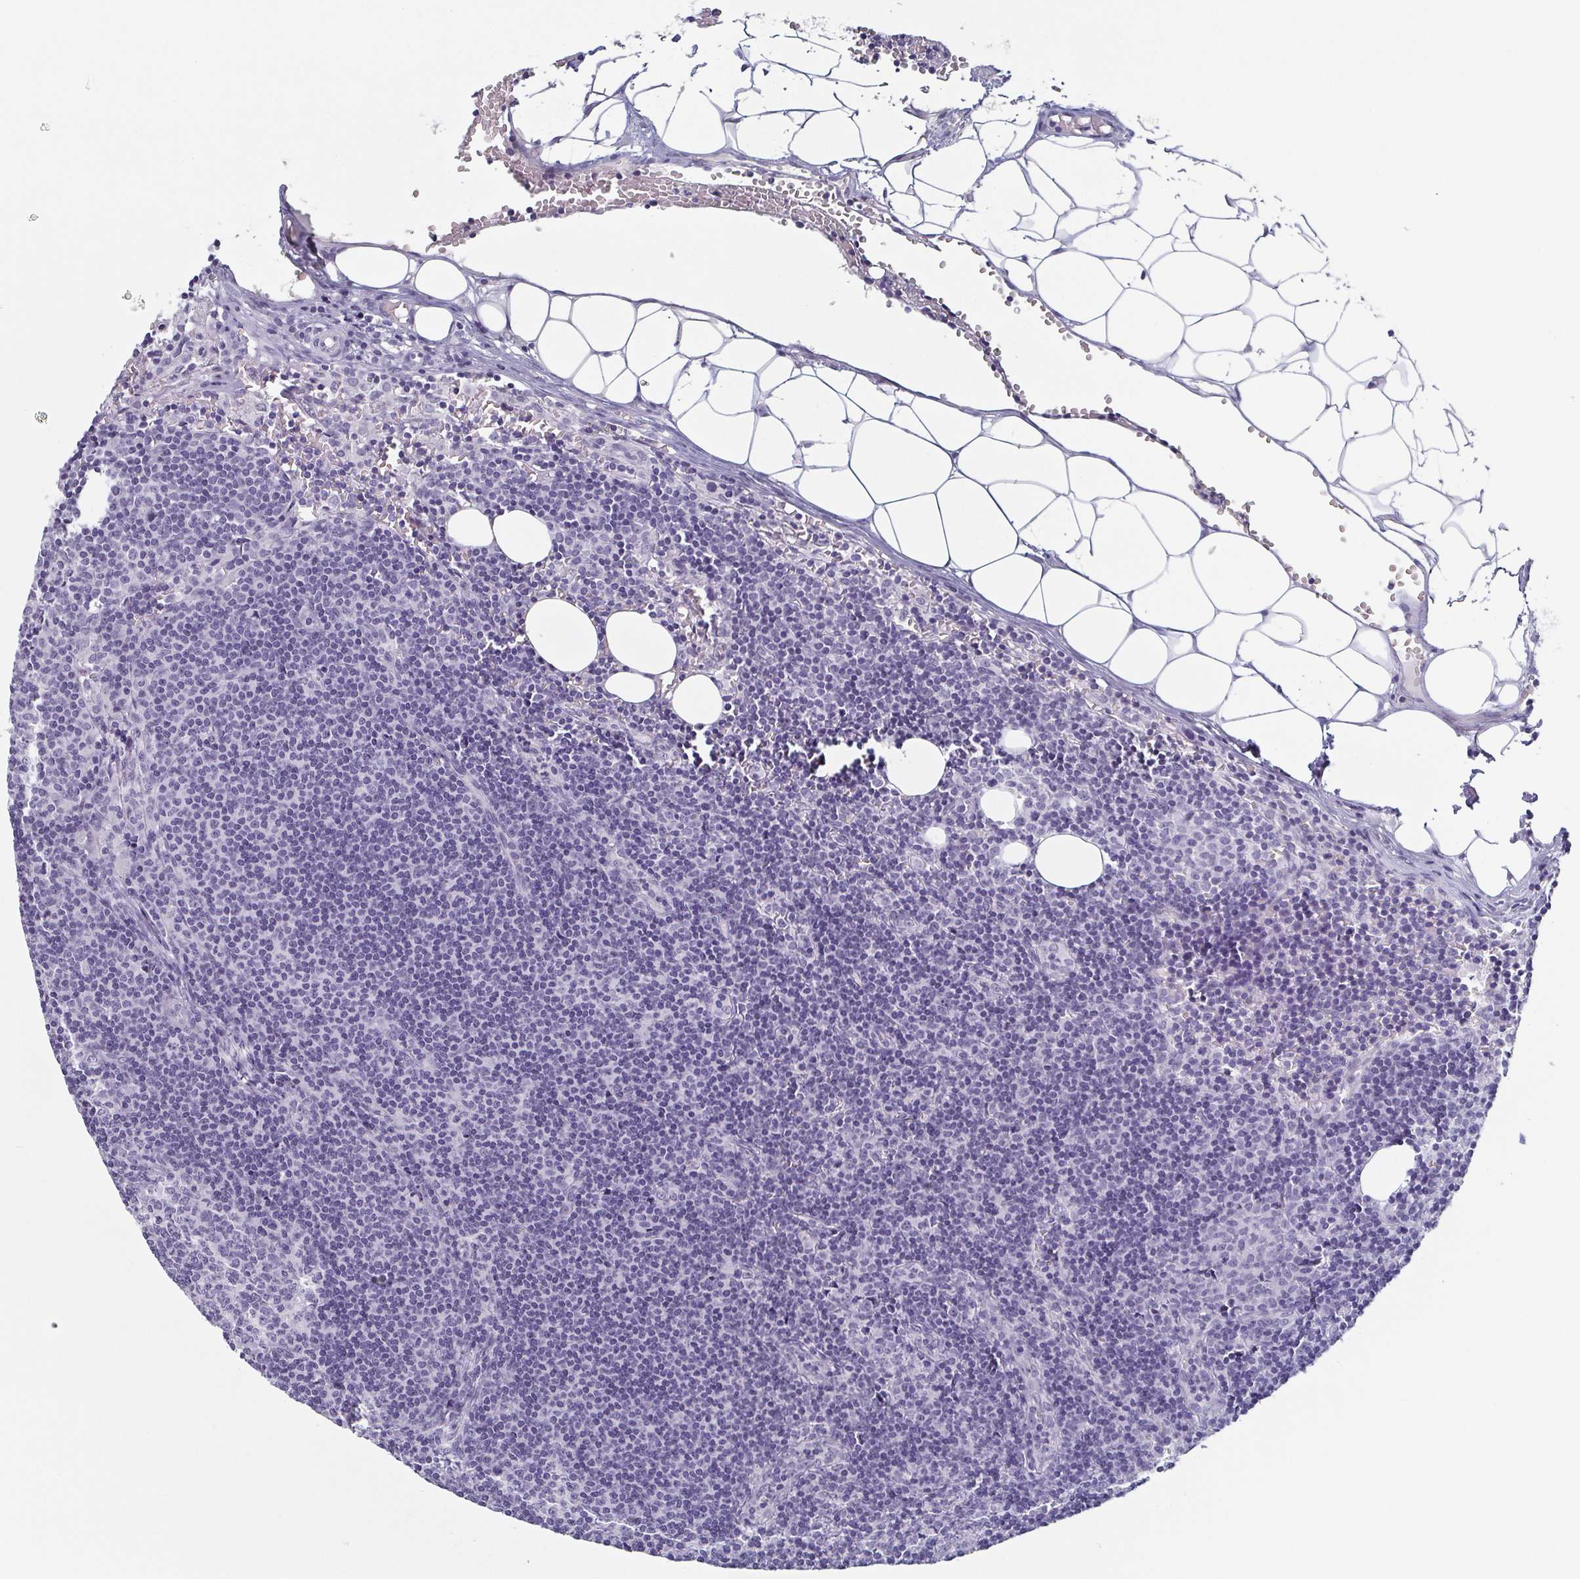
{"staining": {"intensity": "negative", "quantity": "none", "location": "none"}, "tissue": "lymph node", "cell_type": "Germinal center cells", "image_type": "normal", "snomed": [{"axis": "morphology", "description": "Normal tissue, NOS"}, {"axis": "topography", "description": "Lymph node"}], "caption": "Histopathology image shows no significant protein expression in germinal center cells of unremarkable lymph node.", "gene": "REG4", "patient": {"sex": "female", "age": 41}}